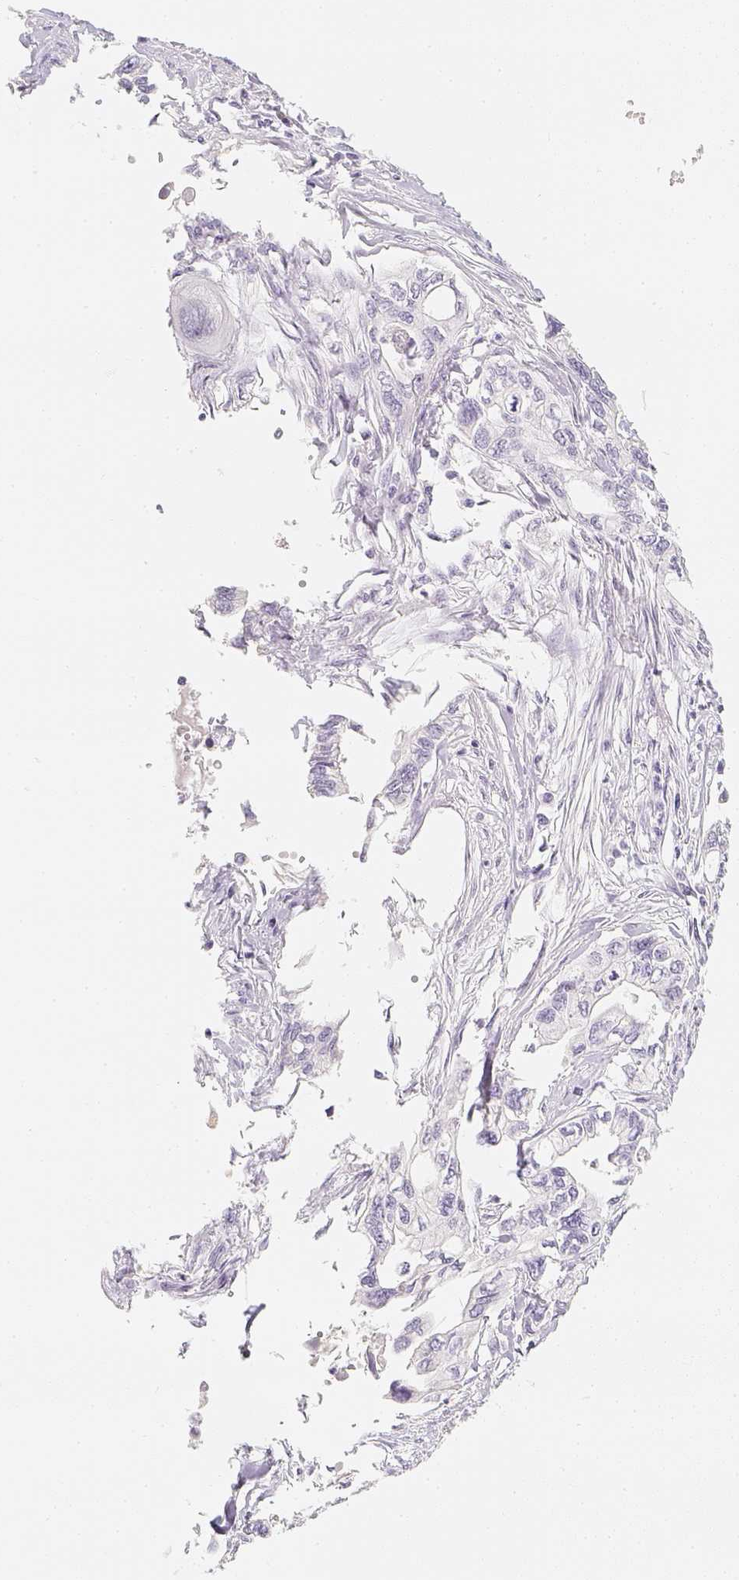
{"staining": {"intensity": "negative", "quantity": "none", "location": "none"}, "tissue": "pancreatic cancer", "cell_type": "Tumor cells", "image_type": "cancer", "snomed": [{"axis": "morphology", "description": "Adenocarcinoma, NOS"}, {"axis": "topography", "description": "Pancreas"}], "caption": "Pancreatic cancer (adenocarcinoma) was stained to show a protein in brown. There is no significant positivity in tumor cells.", "gene": "SLC18A1", "patient": {"sex": "male", "age": 68}}